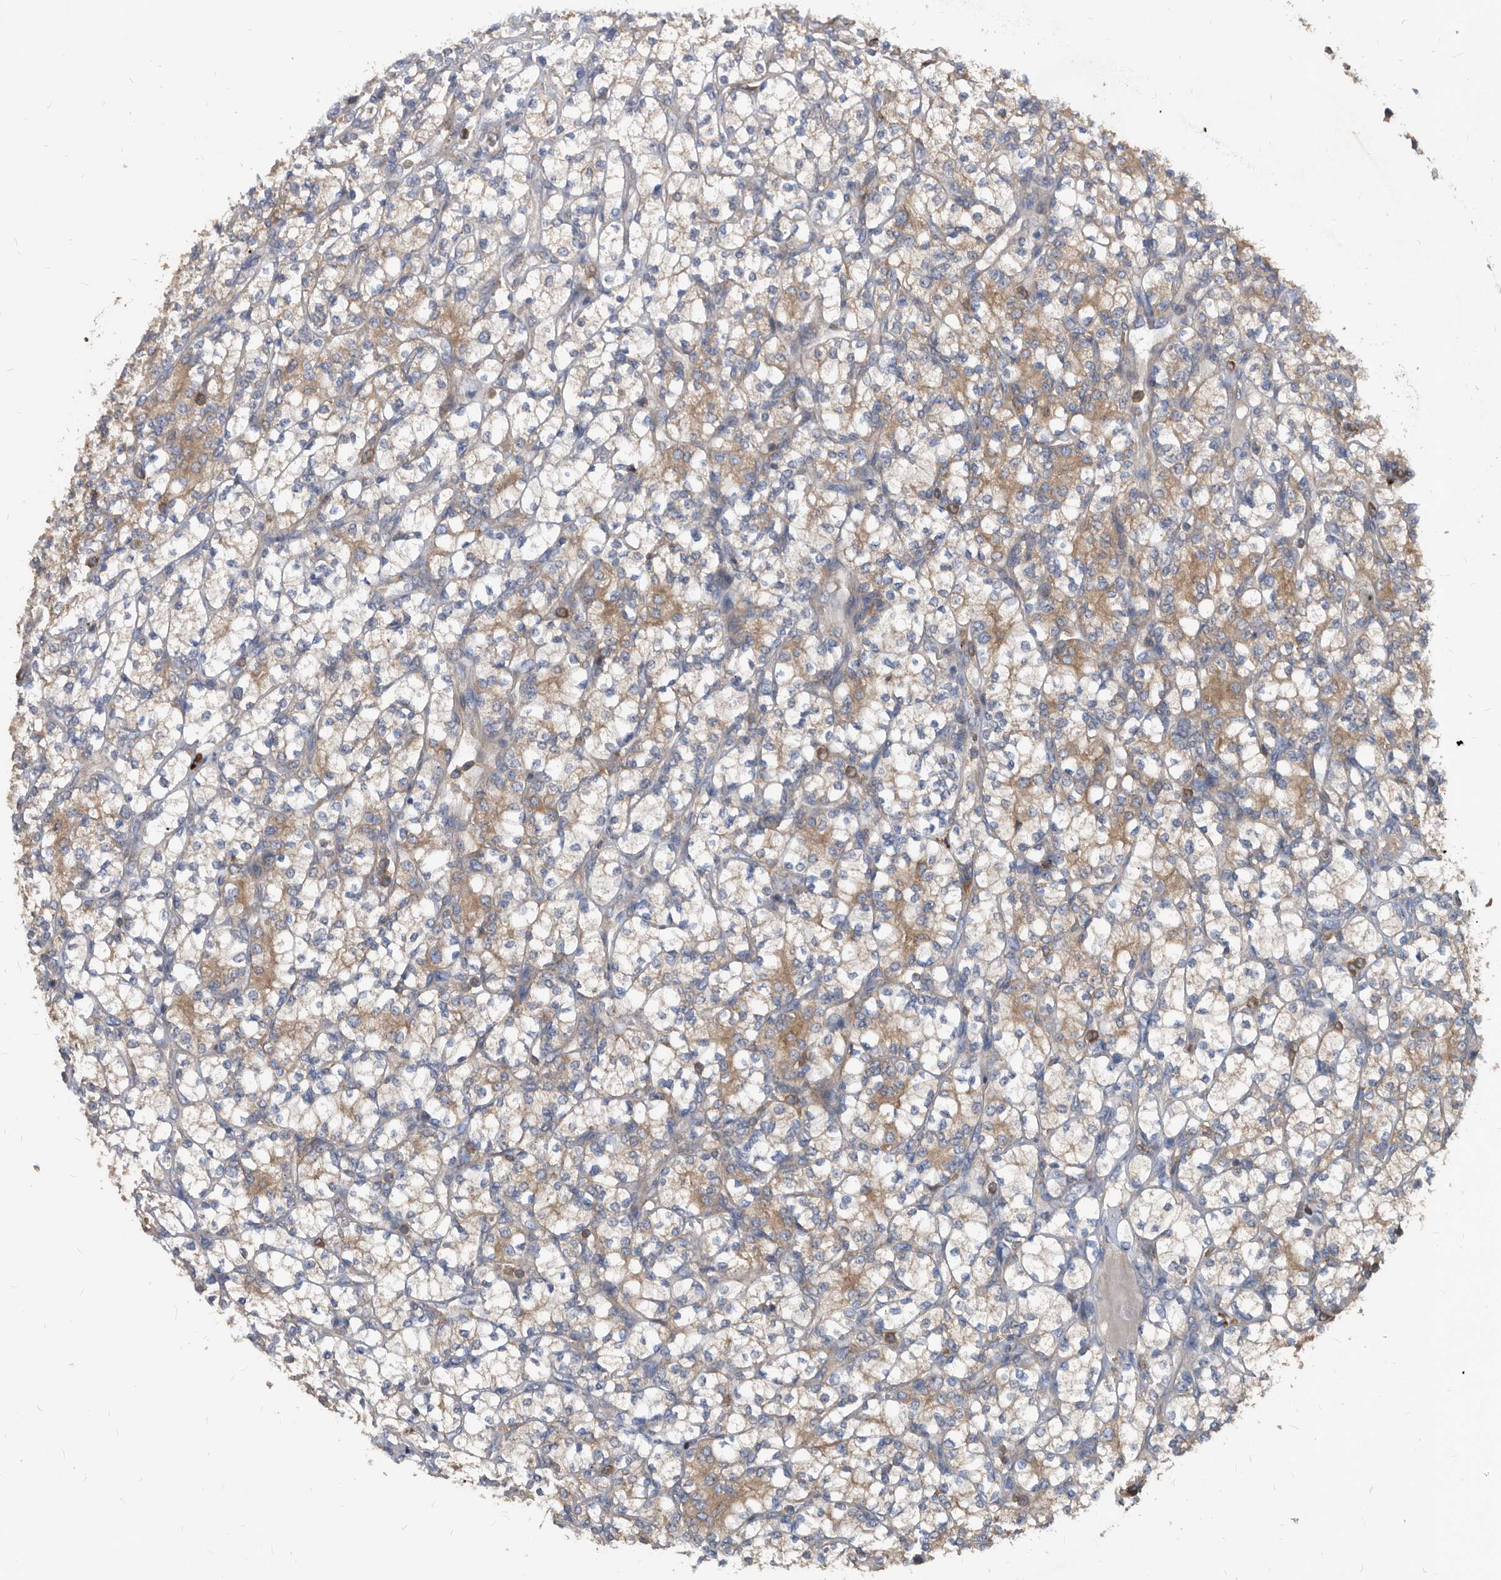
{"staining": {"intensity": "weak", "quantity": "<25%", "location": "cytoplasmic/membranous"}, "tissue": "renal cancer", "cell_type": "Tumor cells", "image_type": "cancer", "snomed": [{"axis": "morphology", "description": "Adenocarcinoma, NOS"}, {"axis": "topography", "description": "Kidney"}], "caption": "Tumor cells show no significant positivity in adenocarcinoma (renal).", "gene": "APEH", "patient": {"sex": "male", "age": 77}}